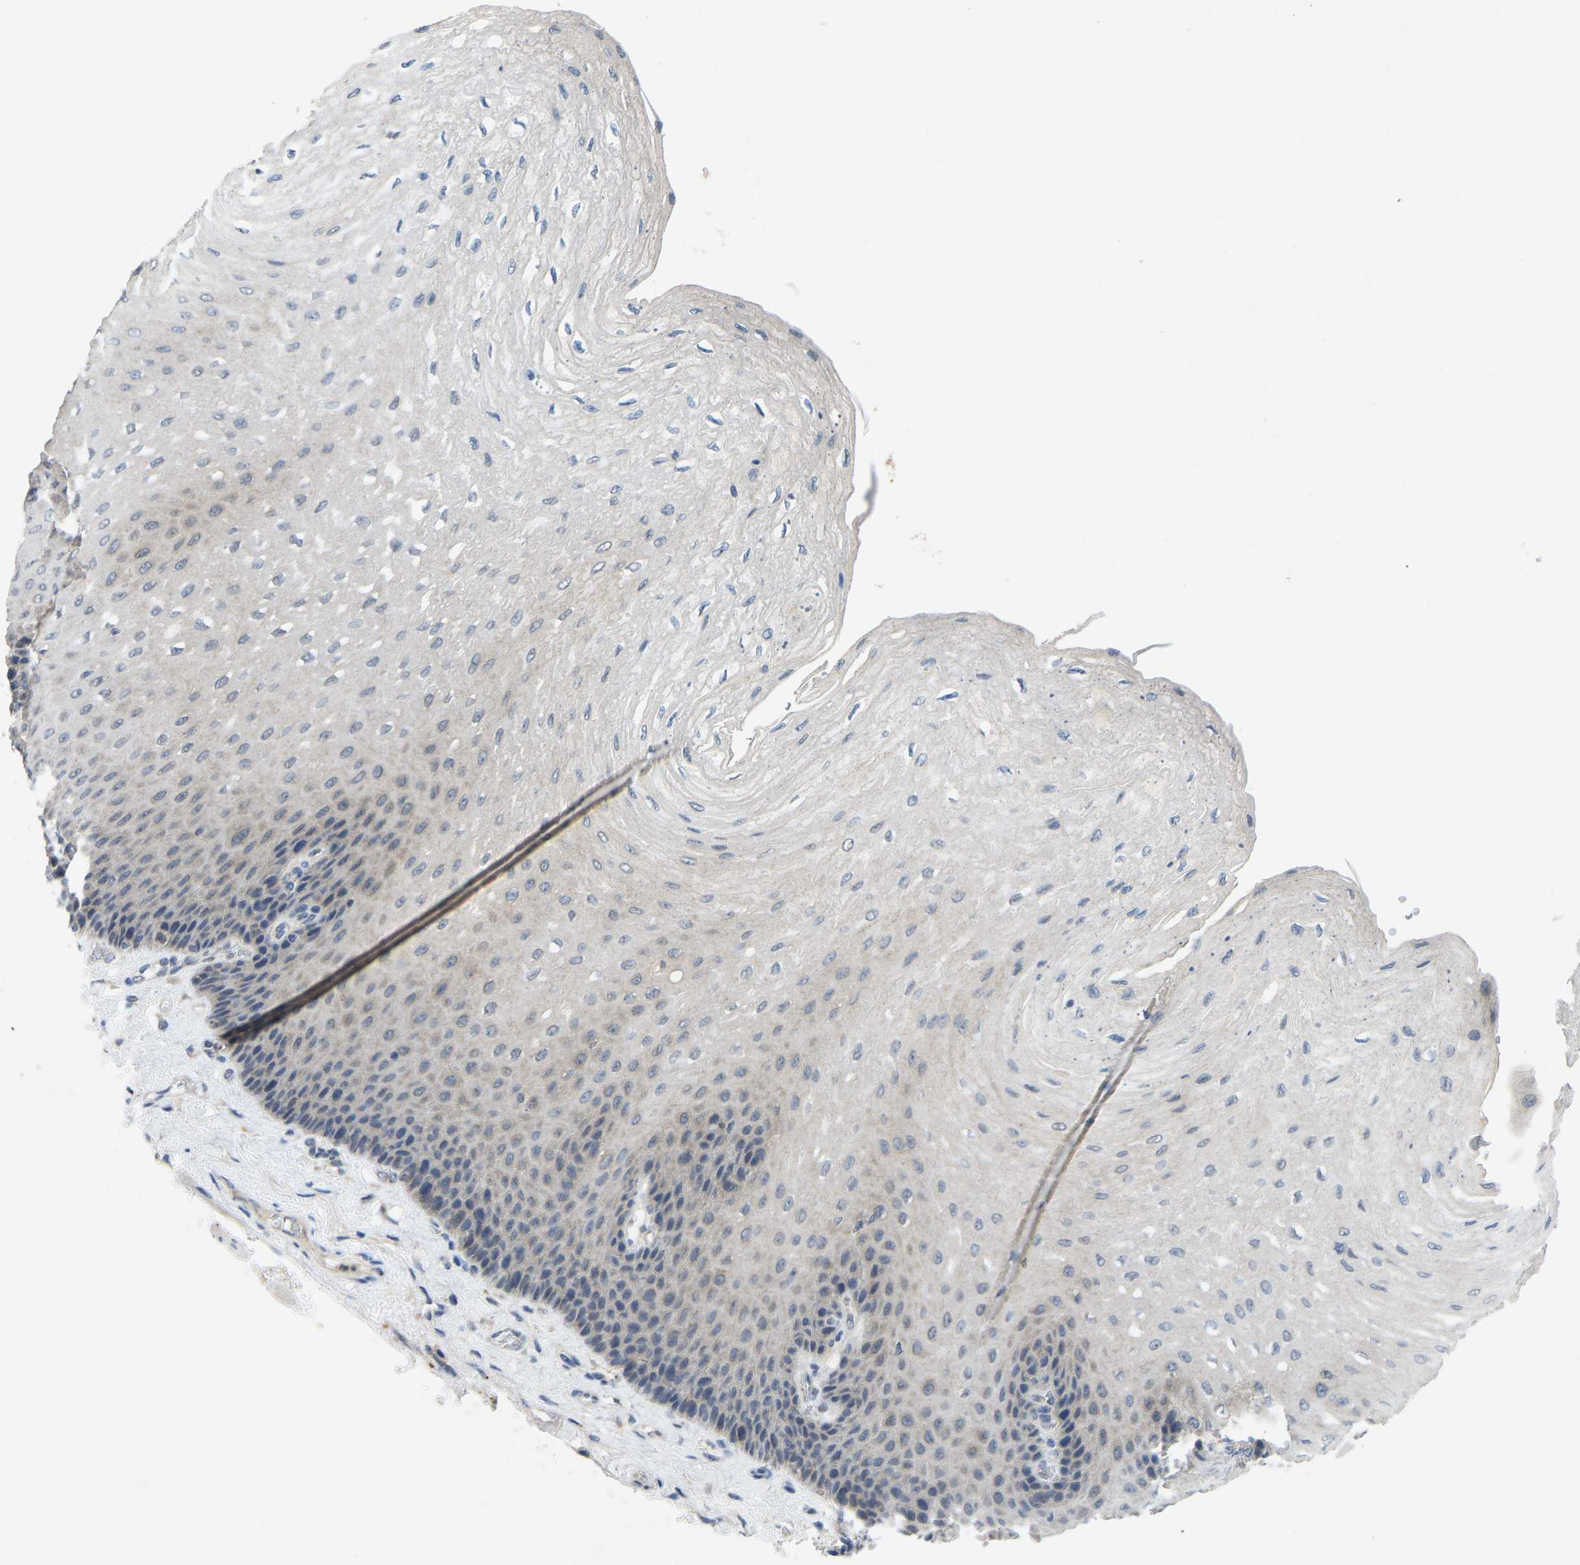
{"staining": {"intensity": "weak", "quantity": "<25%", "location": "cytoplasmic/membranous"}, "tissue": "esophagus", "cell_type": "Squamous epithelial cells", "image_type": "normal", "snomed": [{"axis": "morphology", "description": "Normal tissue, NOS"}, {"axis": "topography", "description": "Esophagus"}], "caption": "This is an immunohistochemistry photomicrograph of unremarkable human esophagus. There is no staining in squamous epithelial cells.", "gene": "PDE7A", "patient": {"sex": "female", "age": 72}}